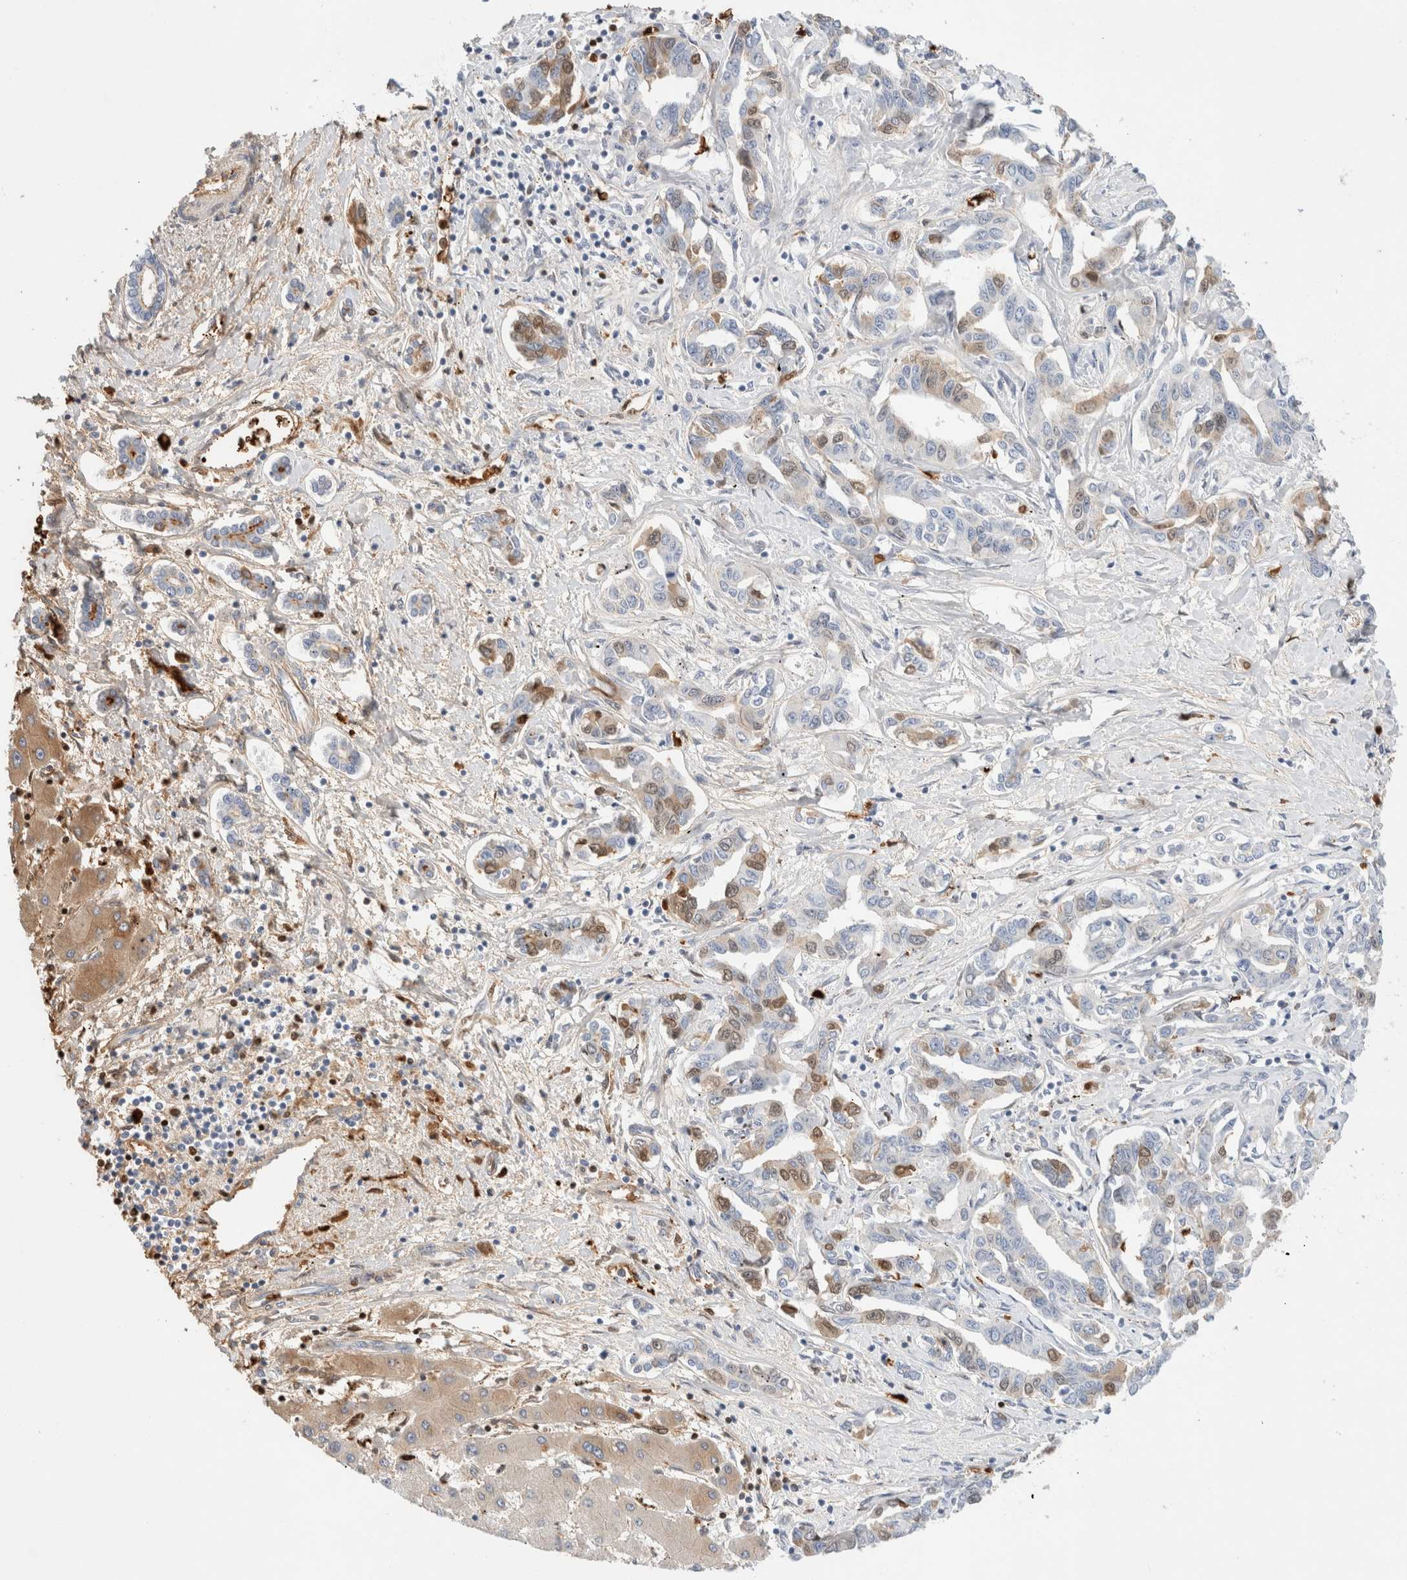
{"staining": {"intensity": "moderate", "quantity": "<25%", "location": "cytoplasmic/membranous,nuclear"}, "tissue": "liver cancer", "cell_type": "Tumor cells", "image_type": "cancer", "snomed": [{"axis": "morphology", "description": "Cholangiocarcinoma"}, {"axis": "topography", "description": "Liver"}], "caption": "An image of liver cancer (cholangiocarcinoma) stained for a protein shows moderate cytoplasmic/membranous and nuclear brown staining in tumor cells.", "gene": "MST1", "patient": {"sex": "male", "age": 59}}